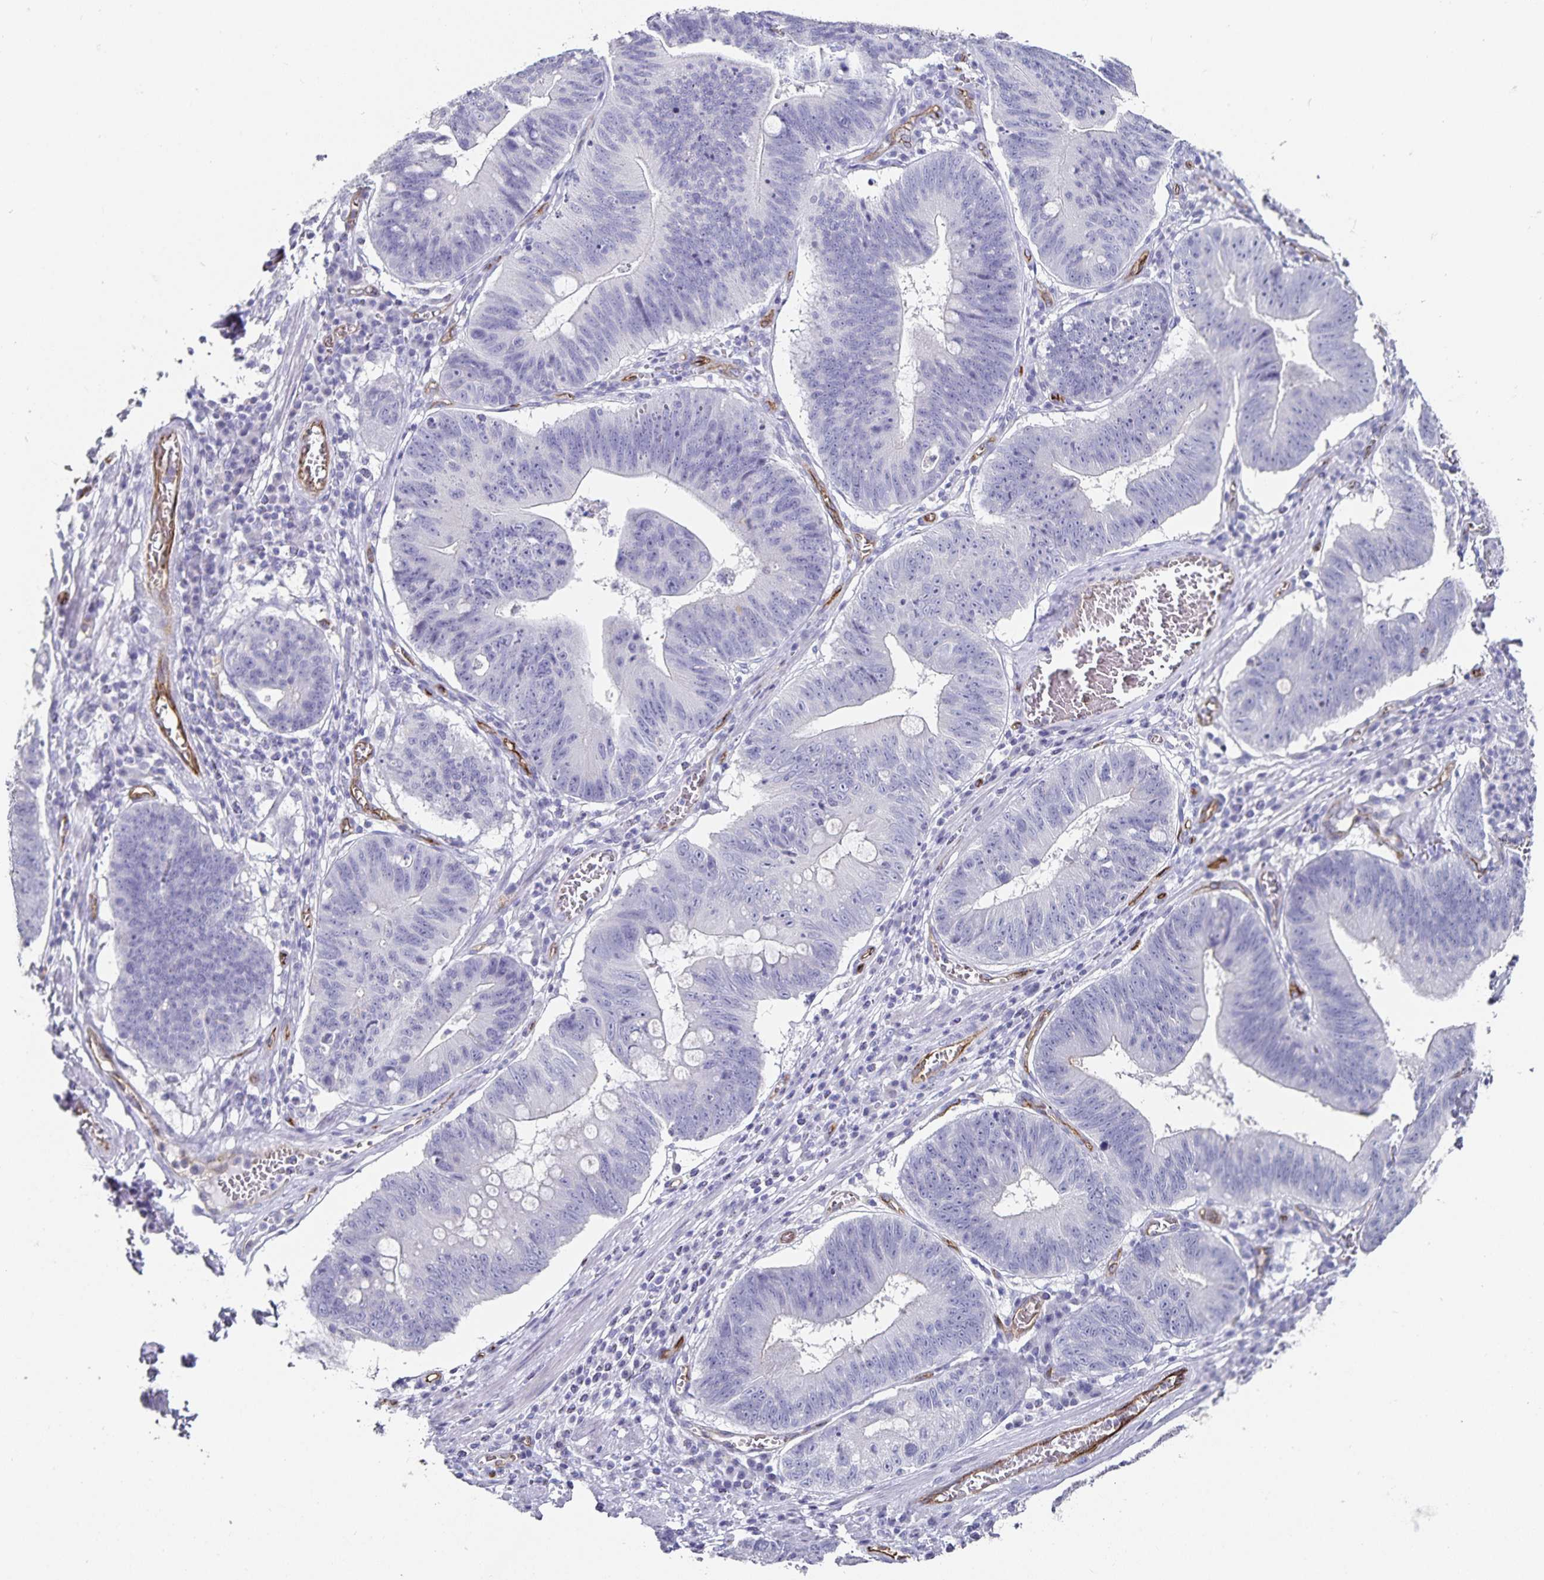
{"staining": {"intensity": "negative", "quantity": "none", "location": "none"}, "tissue": "stomach cancer", "cell_type": "Tumor cells", "image_type": "cancer", "snomed": [{"axis": "morphology", "description": "Adenocarcinoma, NOS"}, {"axis": "topography", "description": "Stomach"}], "caption": "Stomach adenocarcinoma stained for a protein using immunohistochemistry (IHC) shows no positivity tumor cells.", "gene": "PODXL", "patient": {"sex": "male", "age": 59}}